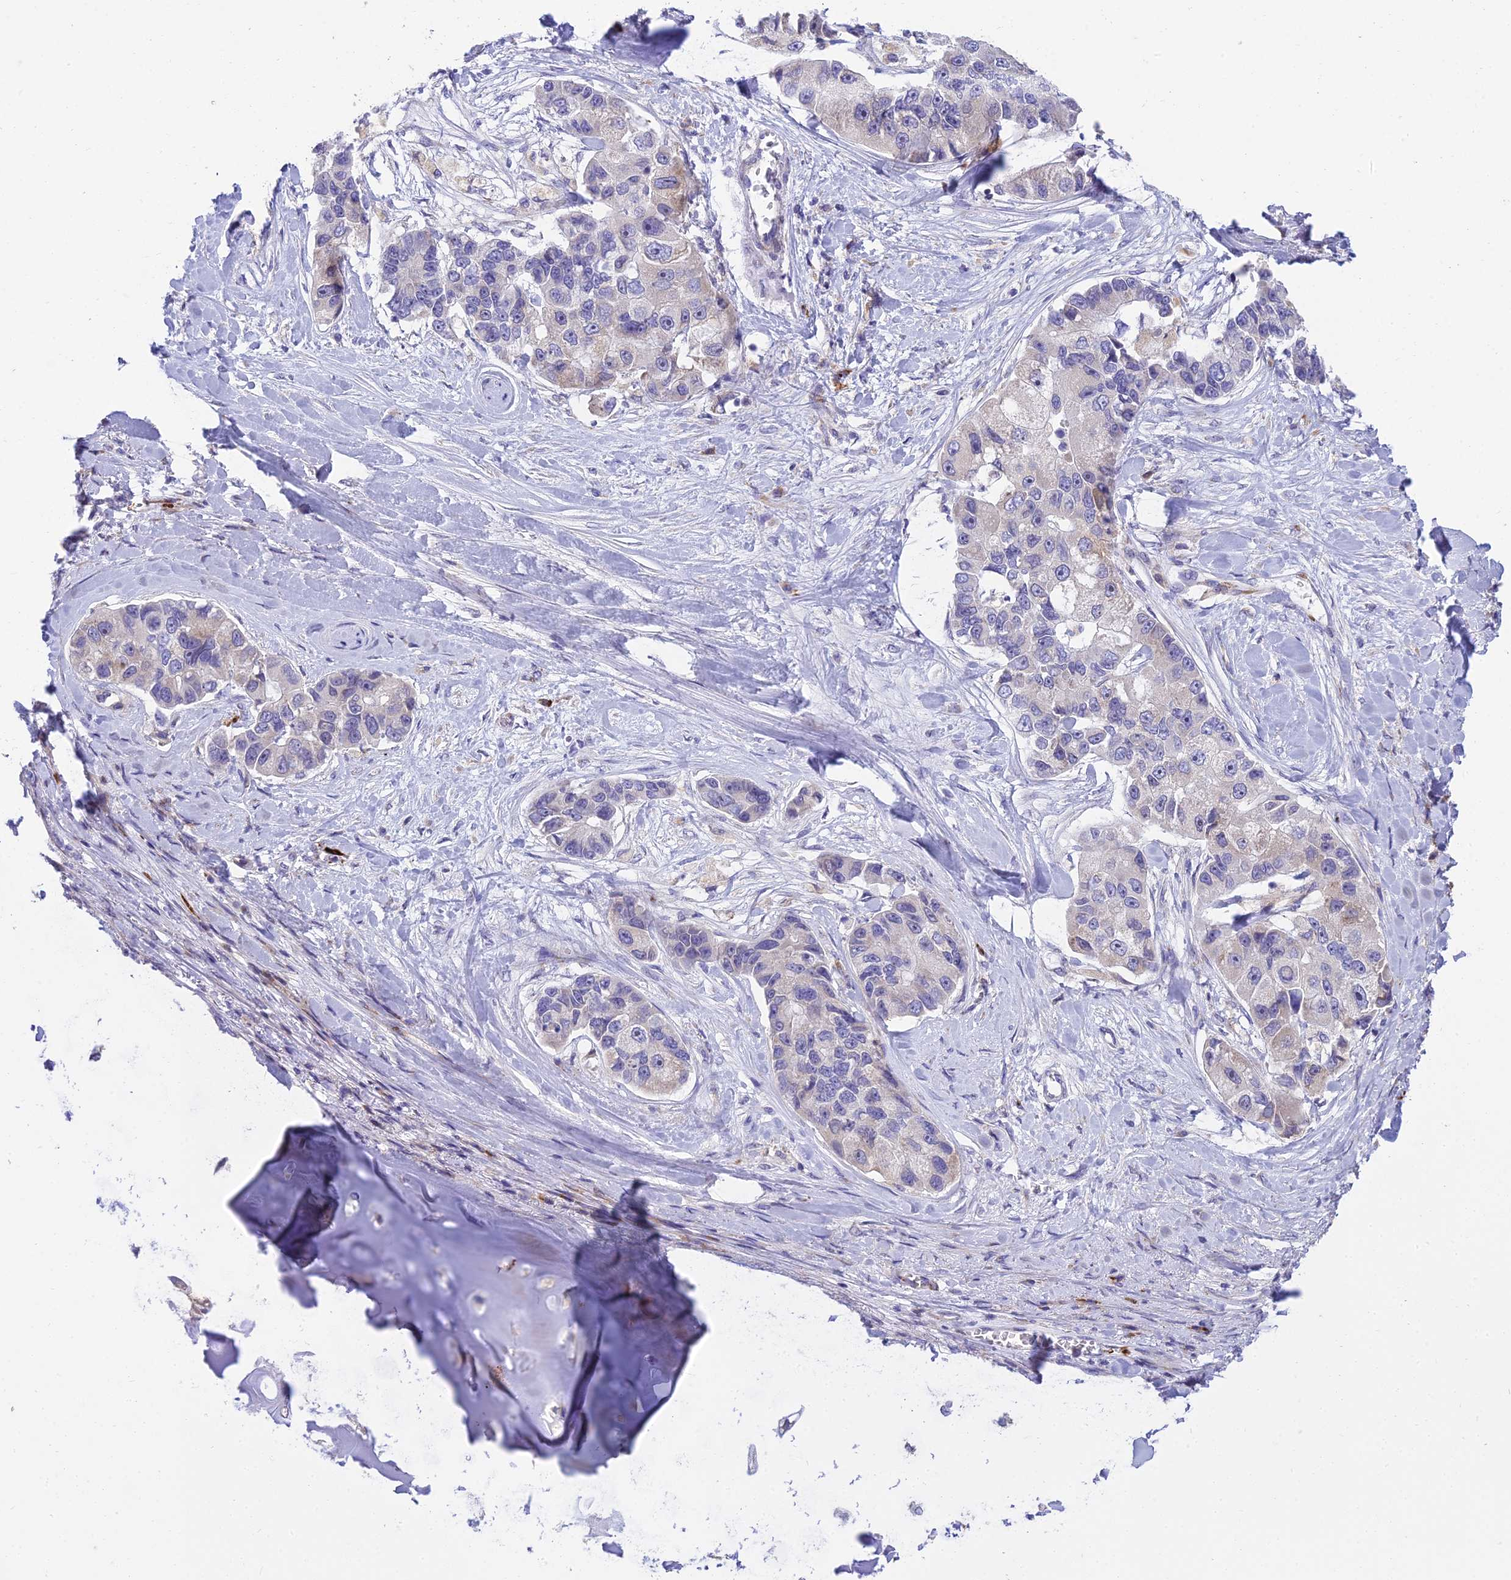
{"staining": {"intensity": "negative", "quantity": "none", "location": "none"}, "tissue": "lung cancer", "cell_type": "Tumor cells", "image_type": "cancer", "snomed": [{"axis": "morphology", "description": "Adenocarcinoma, NOS"}, {"axis": "topography", "description": "Lung"}], "caption": "The image demonstrates no staining of tumor cells in adenocarcinoma (lung).", "gene": "CLCN7", "patient": {"sex": "female", "age": 54}}